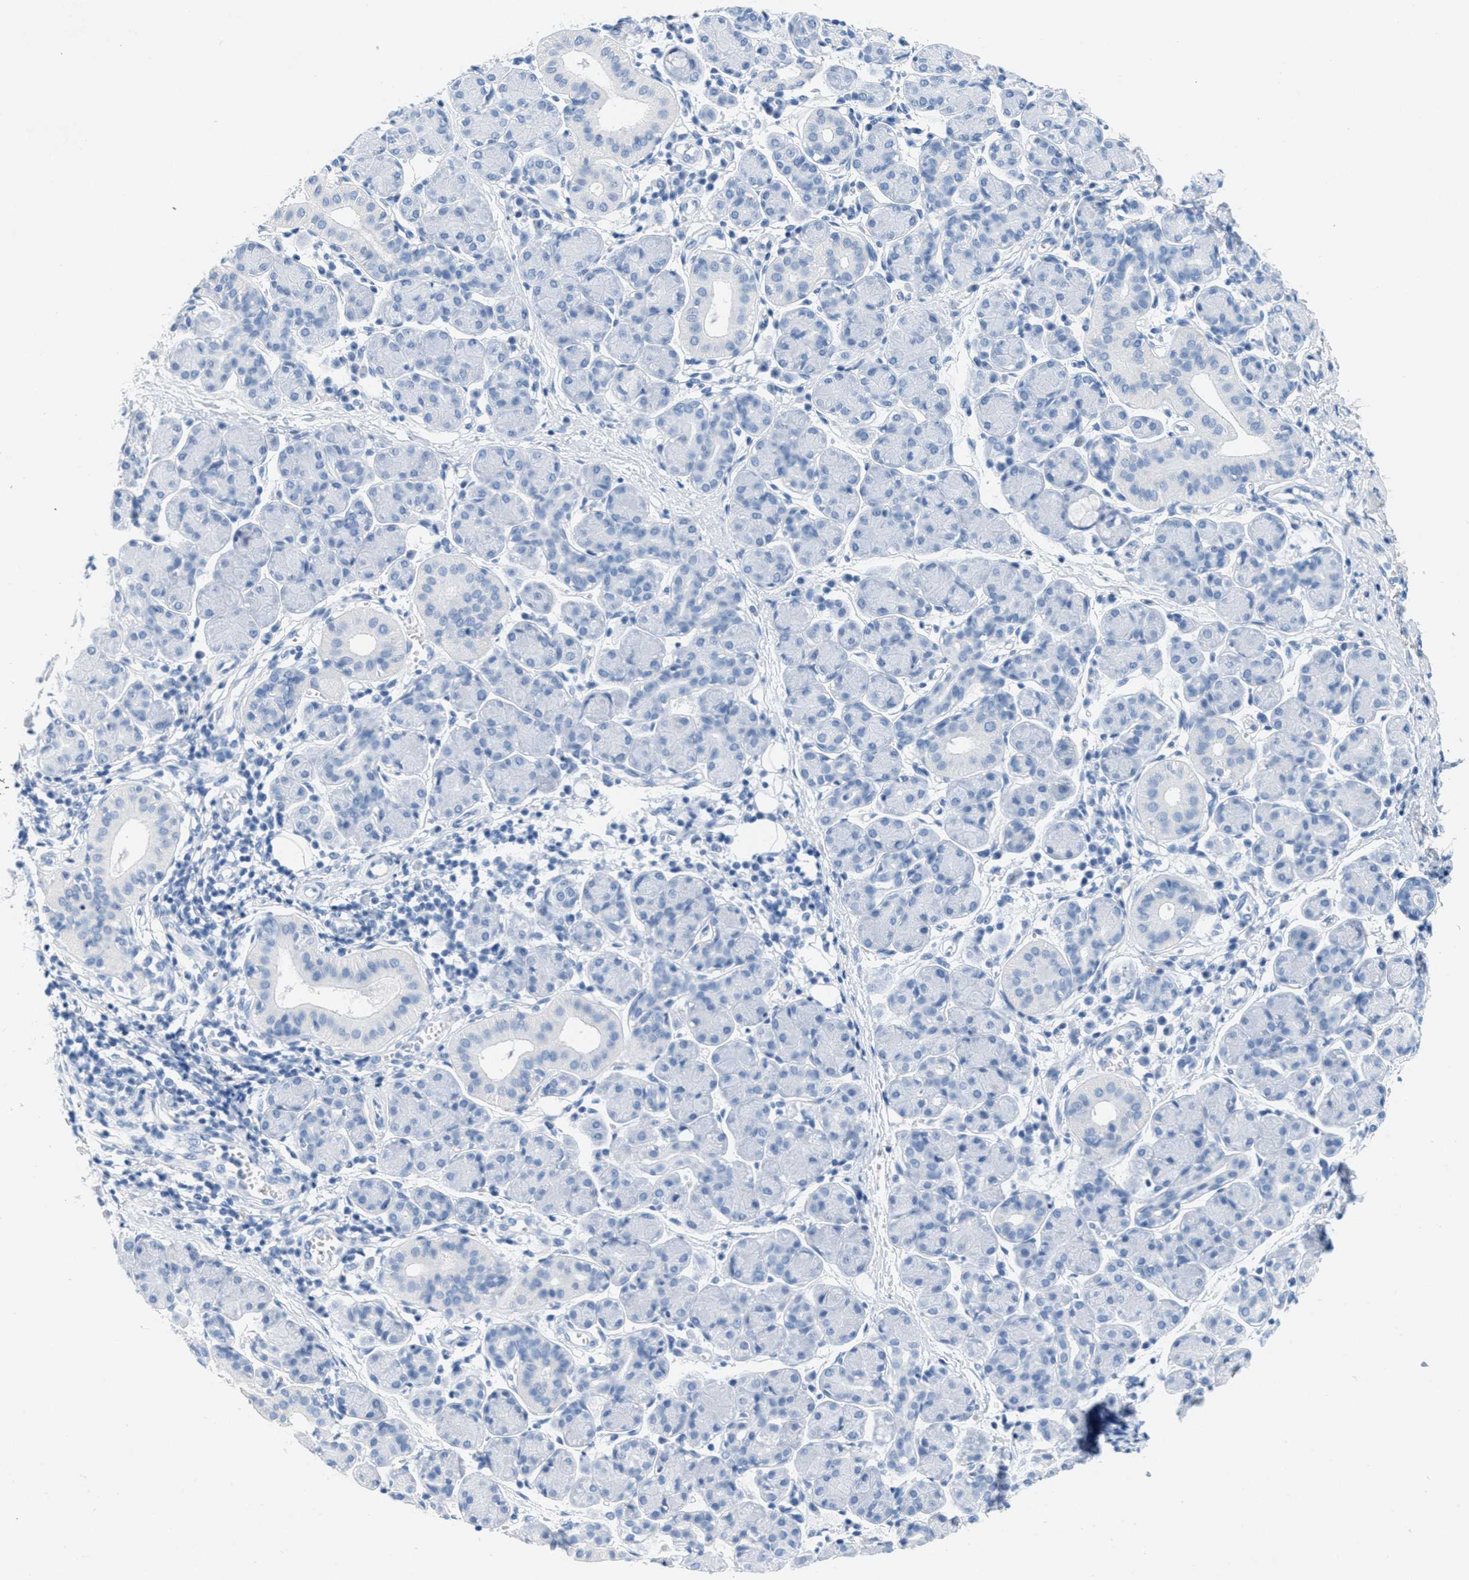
{"staining": {"intensity": "negative", "quantity": "none", "location": "none"}, "tissue": "salivary gland", "cell_type": "Glandular cells", "image_type": "normal", "snomed": [{"axis": "morphology", "description": "Normal tissue, NOS"}, {"axis": "morphology", "description": "Inflammation, NOS"}, {"axis": "topography", "description": "Lymph node"}, {"axis": "topography", "description": "Salivary gland"}], "caption": "Micrograph shows no protein positivity in glandular cells of normal salivary gland. (Stains: DAB (3,3'-diaminobenzidine) immunohistochemistry (IHC) with hematoxylin counter stain, Microscopy: brightfield microscopy at high magnification).", "gene": "GPM6A", "patient": {"sex": "male", "age": 3}}